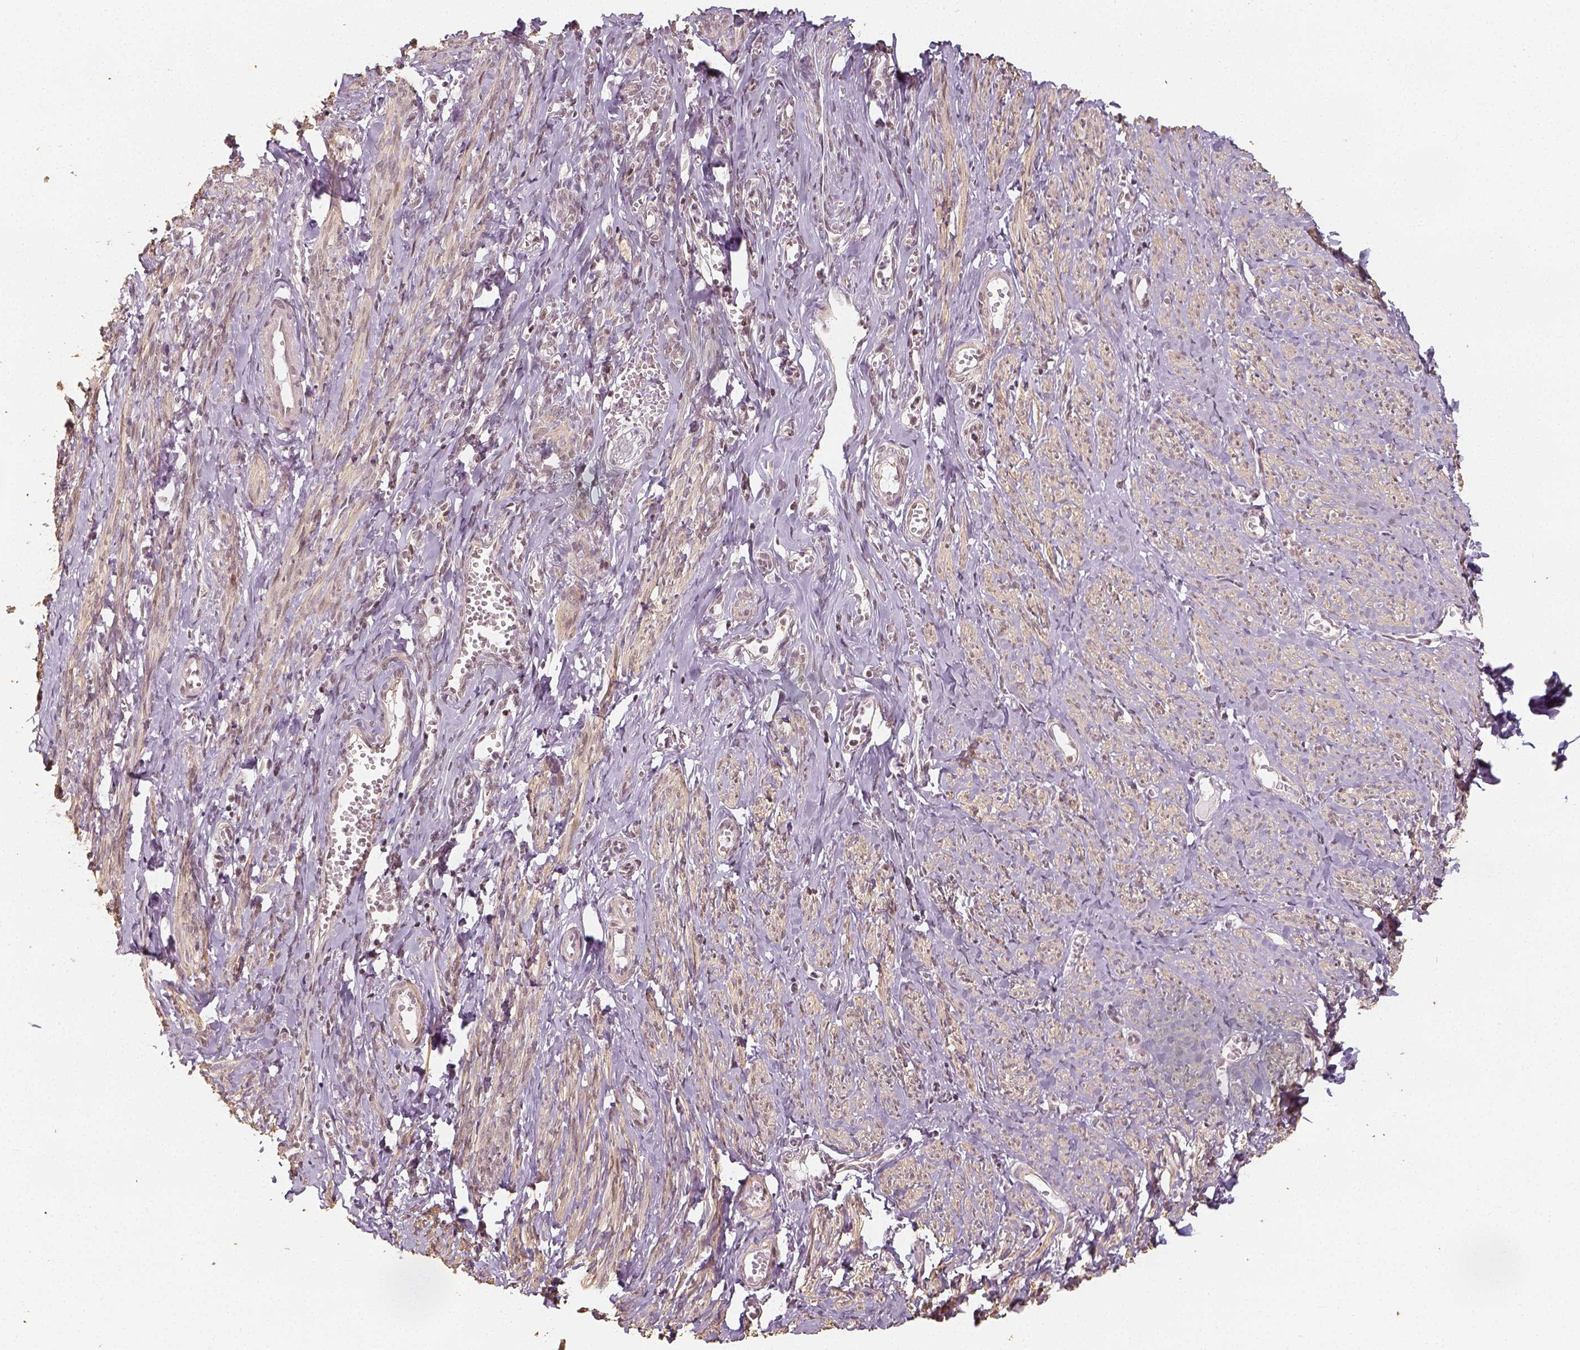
{"staining": {"intensity": "weak", "quantity": ">75%", "location": "nuclear"}, "tissue": "smooth muscle", "cell_type": "Smooth muscle cells", "image_type": "normal", "snomed": [{"axis": "morphology", "description": "Normal tissue, NOS"}, {"axis": "topography", "description": "Smooth muscle"}], "caption": "An IHC photomicrograph of normal tissue is shown. Protein staining in brown labels weak nuclear positivity in smooth muscle within smooth muscle cells. The staining was performed using DAB, with brown indicating positive protein expression. Nuclei are stained blue with hematoxylin.", "gene": "HDAC1", "patient": {"sex": "female", "age": 65}}